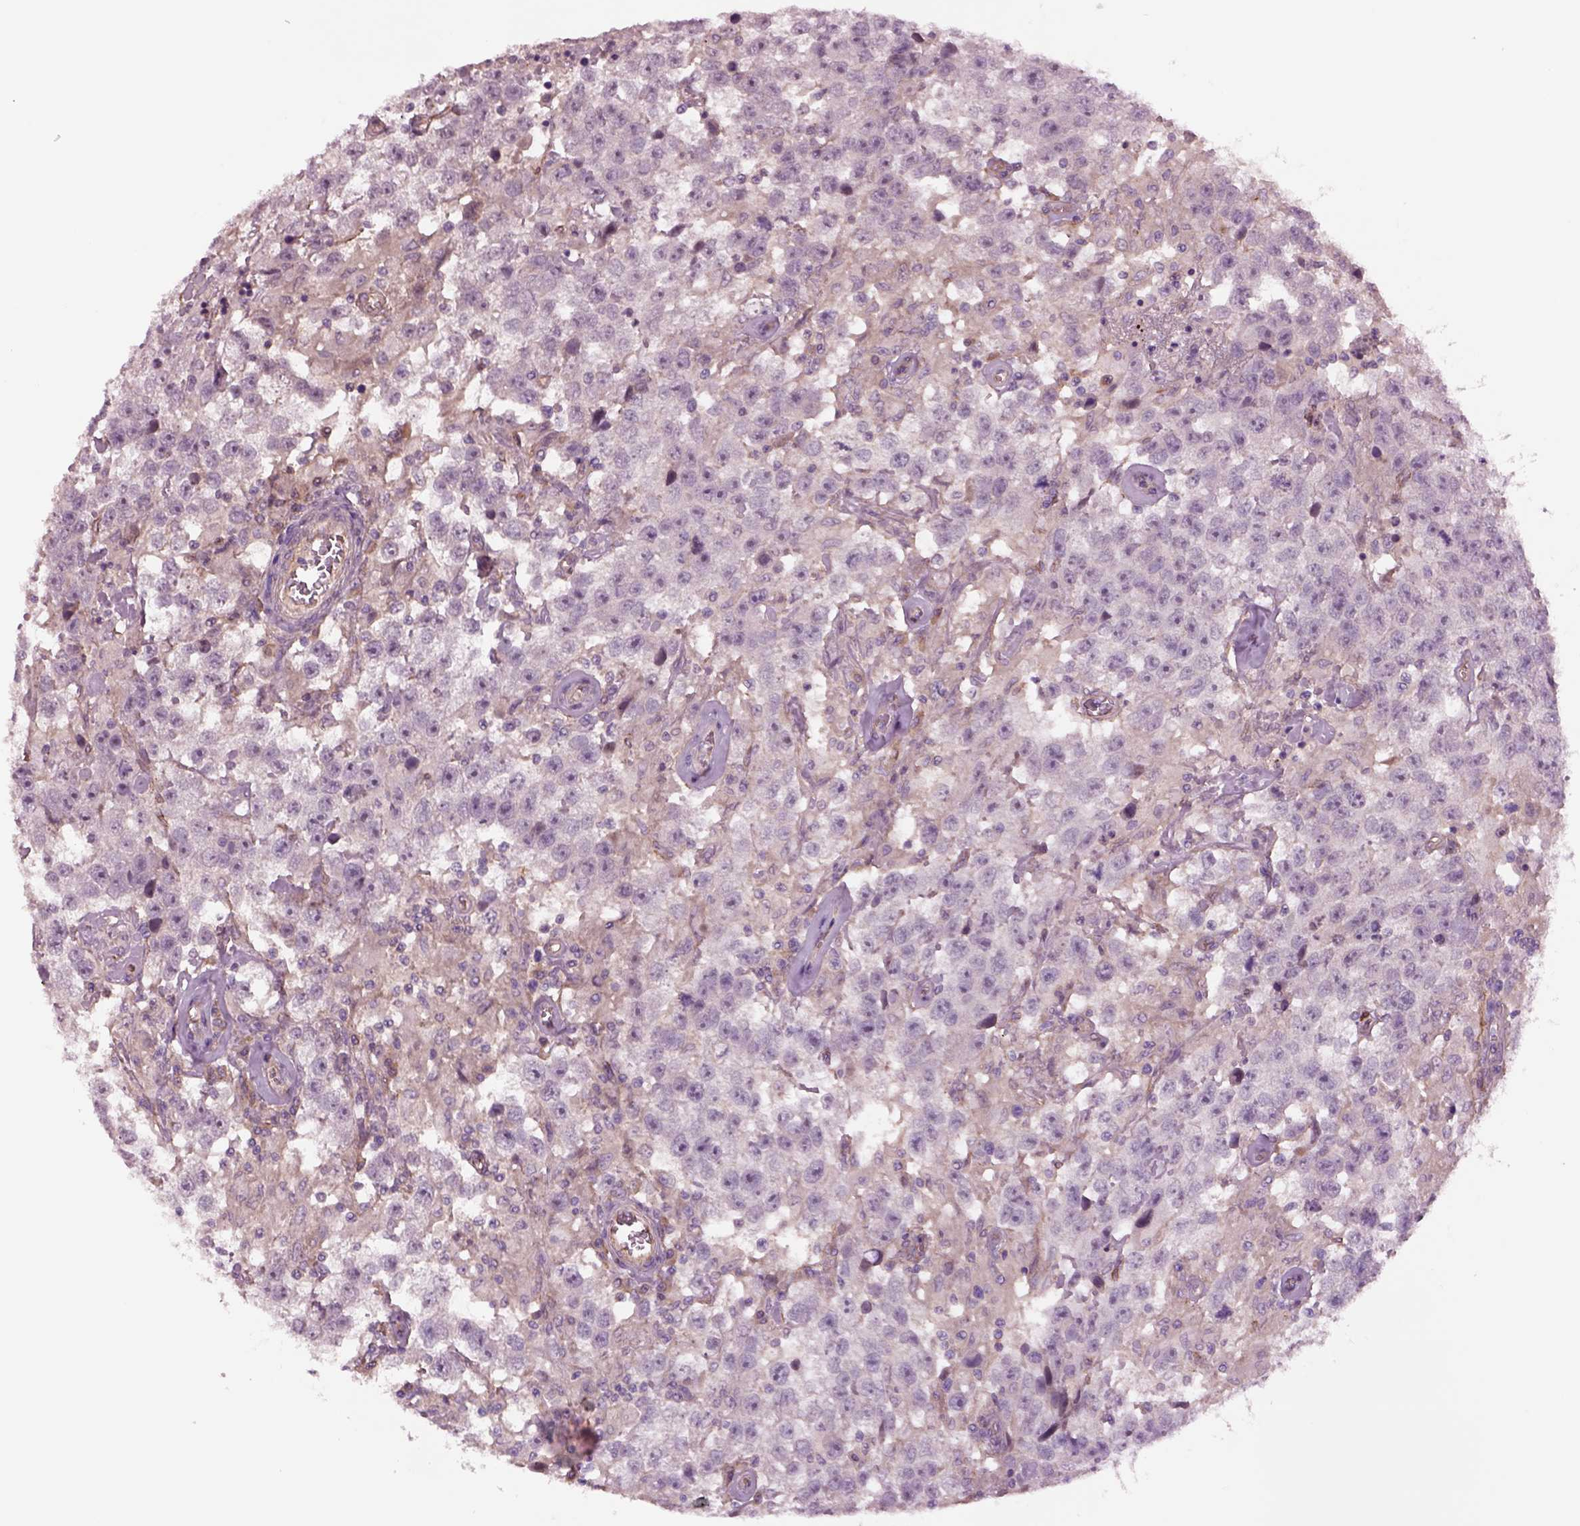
{"staining": {"intensity": "negative", "quantity": "none", "location": "none"}, "tissue": "testis cancer", "cell_type": "Tumor cells", "image_type": "cancer", "snomed": [{"axis": "morphology", "description": "Seminoma, NOS"}, {"axis": "topography", "description": "Testis"}], "caption": "Testis cancer was stained to show a protein in brown. There is no significant staining in tumor cells.", "gene": "HTR1B", "patient": {"sex": "male", "age": 43}}